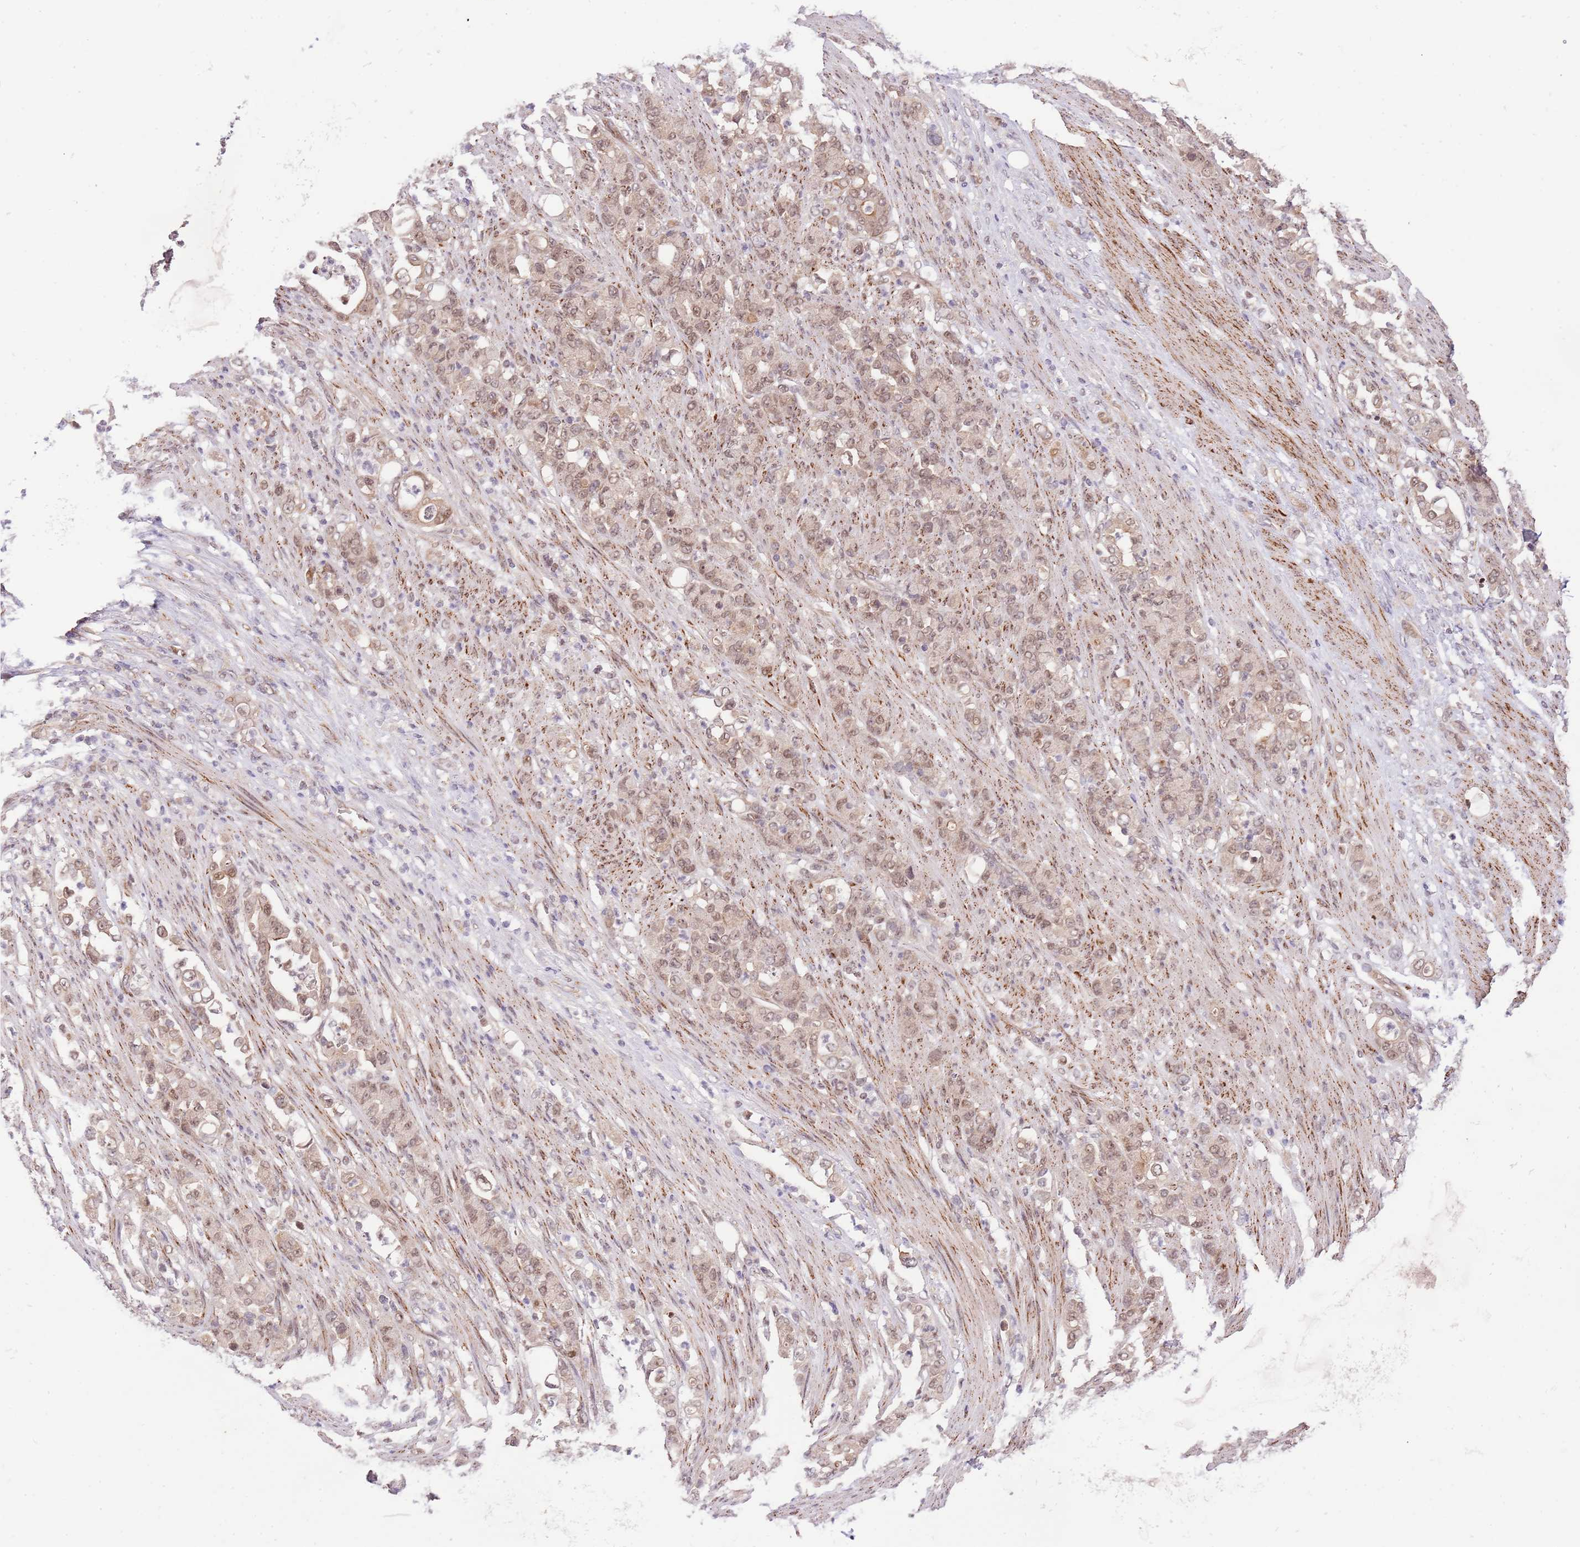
{"staining": {"intensity": "weak", "quantity": ">75%", "location": "nuclear"}, "tissue": "stomach cancer", "cell_type": "Tumor cells", "image_type": "cancer", "snomed": [{"axis": "morphology", "description": "Normal tissue, NOS"}, {"axis": "morphology", "description": "Adenocarcinoma, NOS"}, {"axis": "topography", "description": "Stomach"}], "caption": "Stomach adenocarcinoma stained for a protein shows weak nuclear positivity in tumor cells.", "gene": "CHD1", "patient": {"sex": "female", "age": 79}}